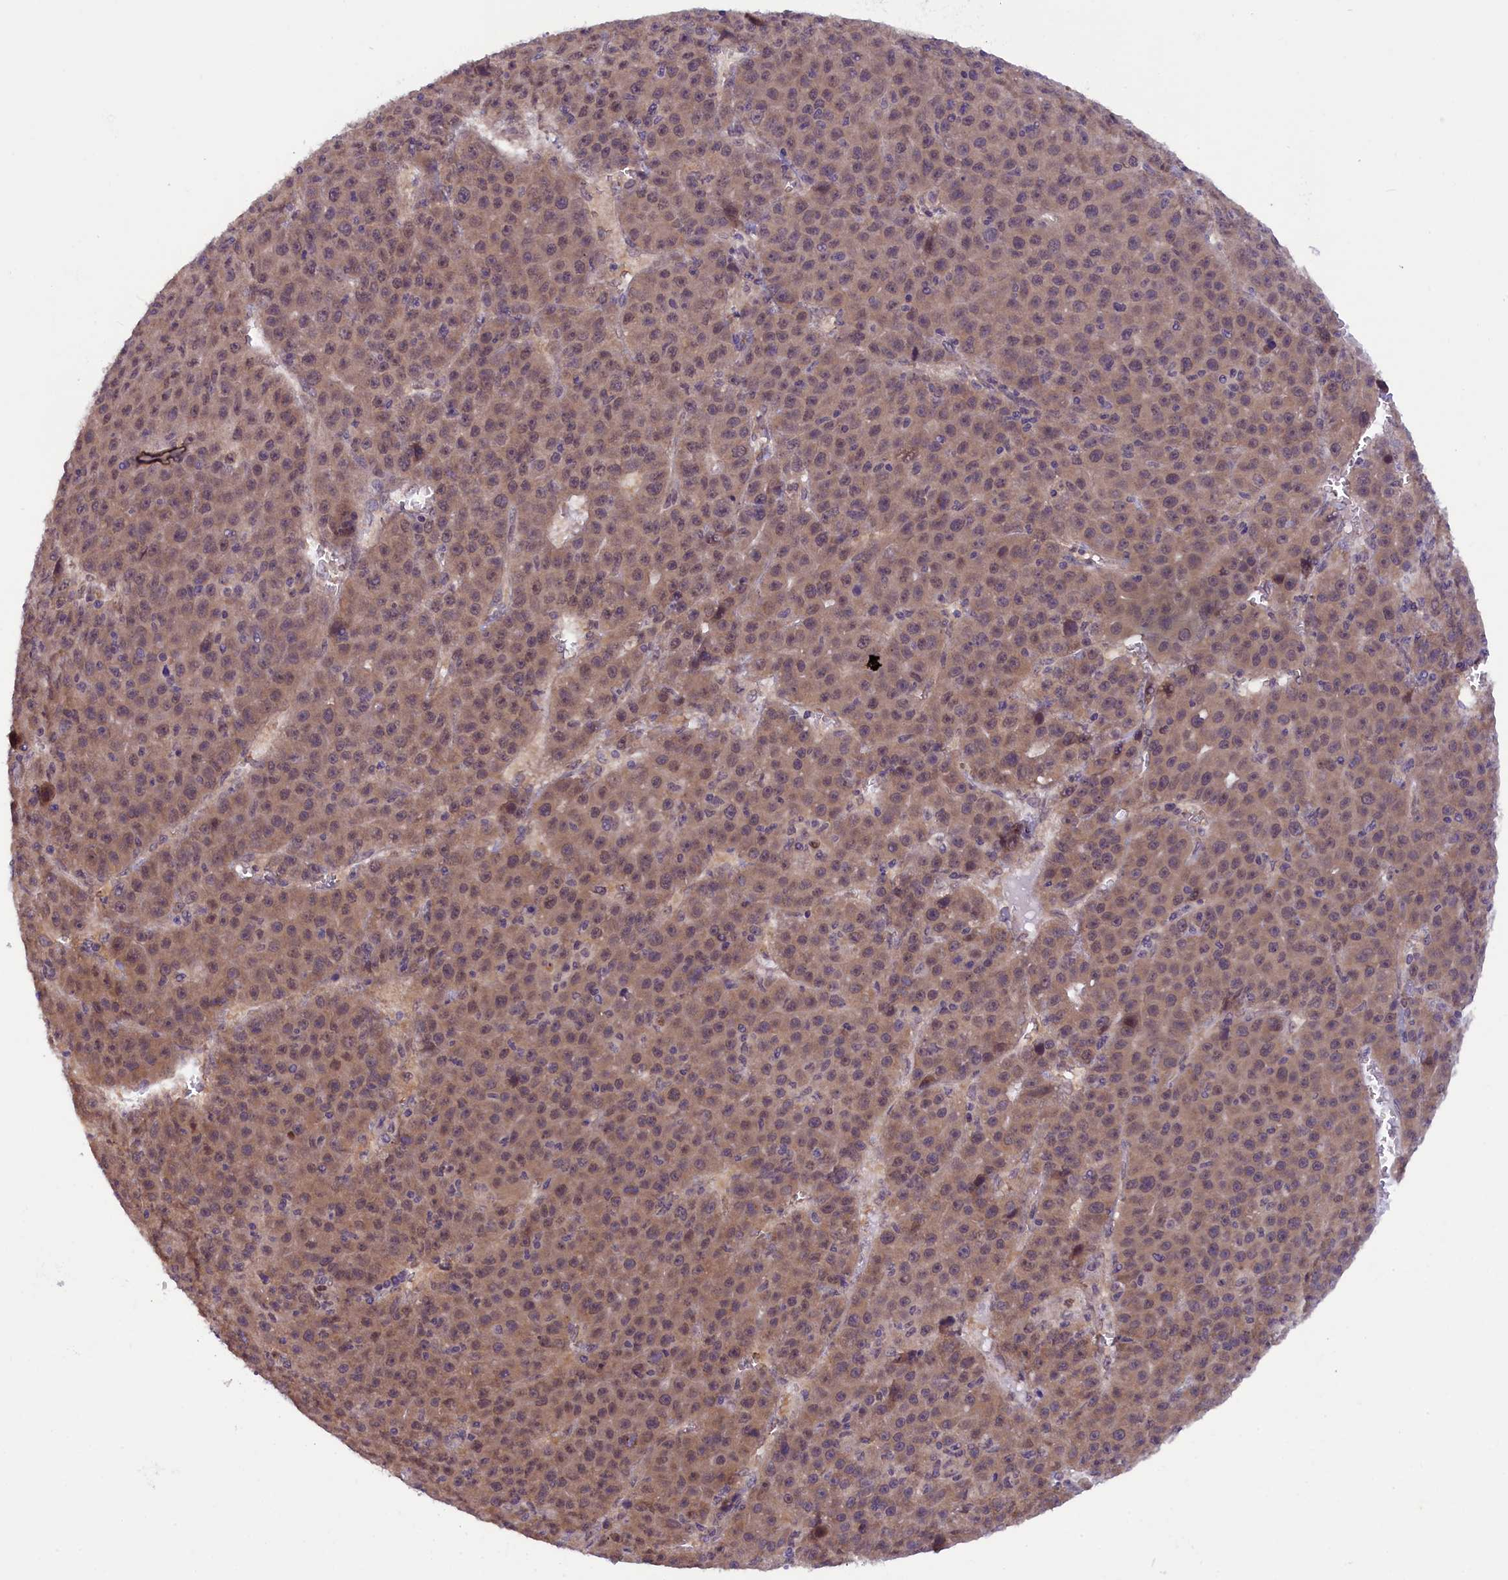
{"staining": {"intensity": "moderate", "quantity": ">75%", "location": "cytoplasmic/membranous"}, "tissue": "liver cancer", "cell_type": "Tumor cells", "image_type": "cancer", "snomed": [{"axis": "morphology", "description": "Carcinoma, Hepatocellular, NOS"}, {"axis": "topography", "description": "Liver"}], "caption": "IHC micrograph of human liver cancer stained for a protein (brown), which demonstrates medium levels of moderate cytoplasmic/membranous staining in about >75% of tumor cells.", "gene": "CCDC9B", "patient": {"sex": "female", "age": 53}}